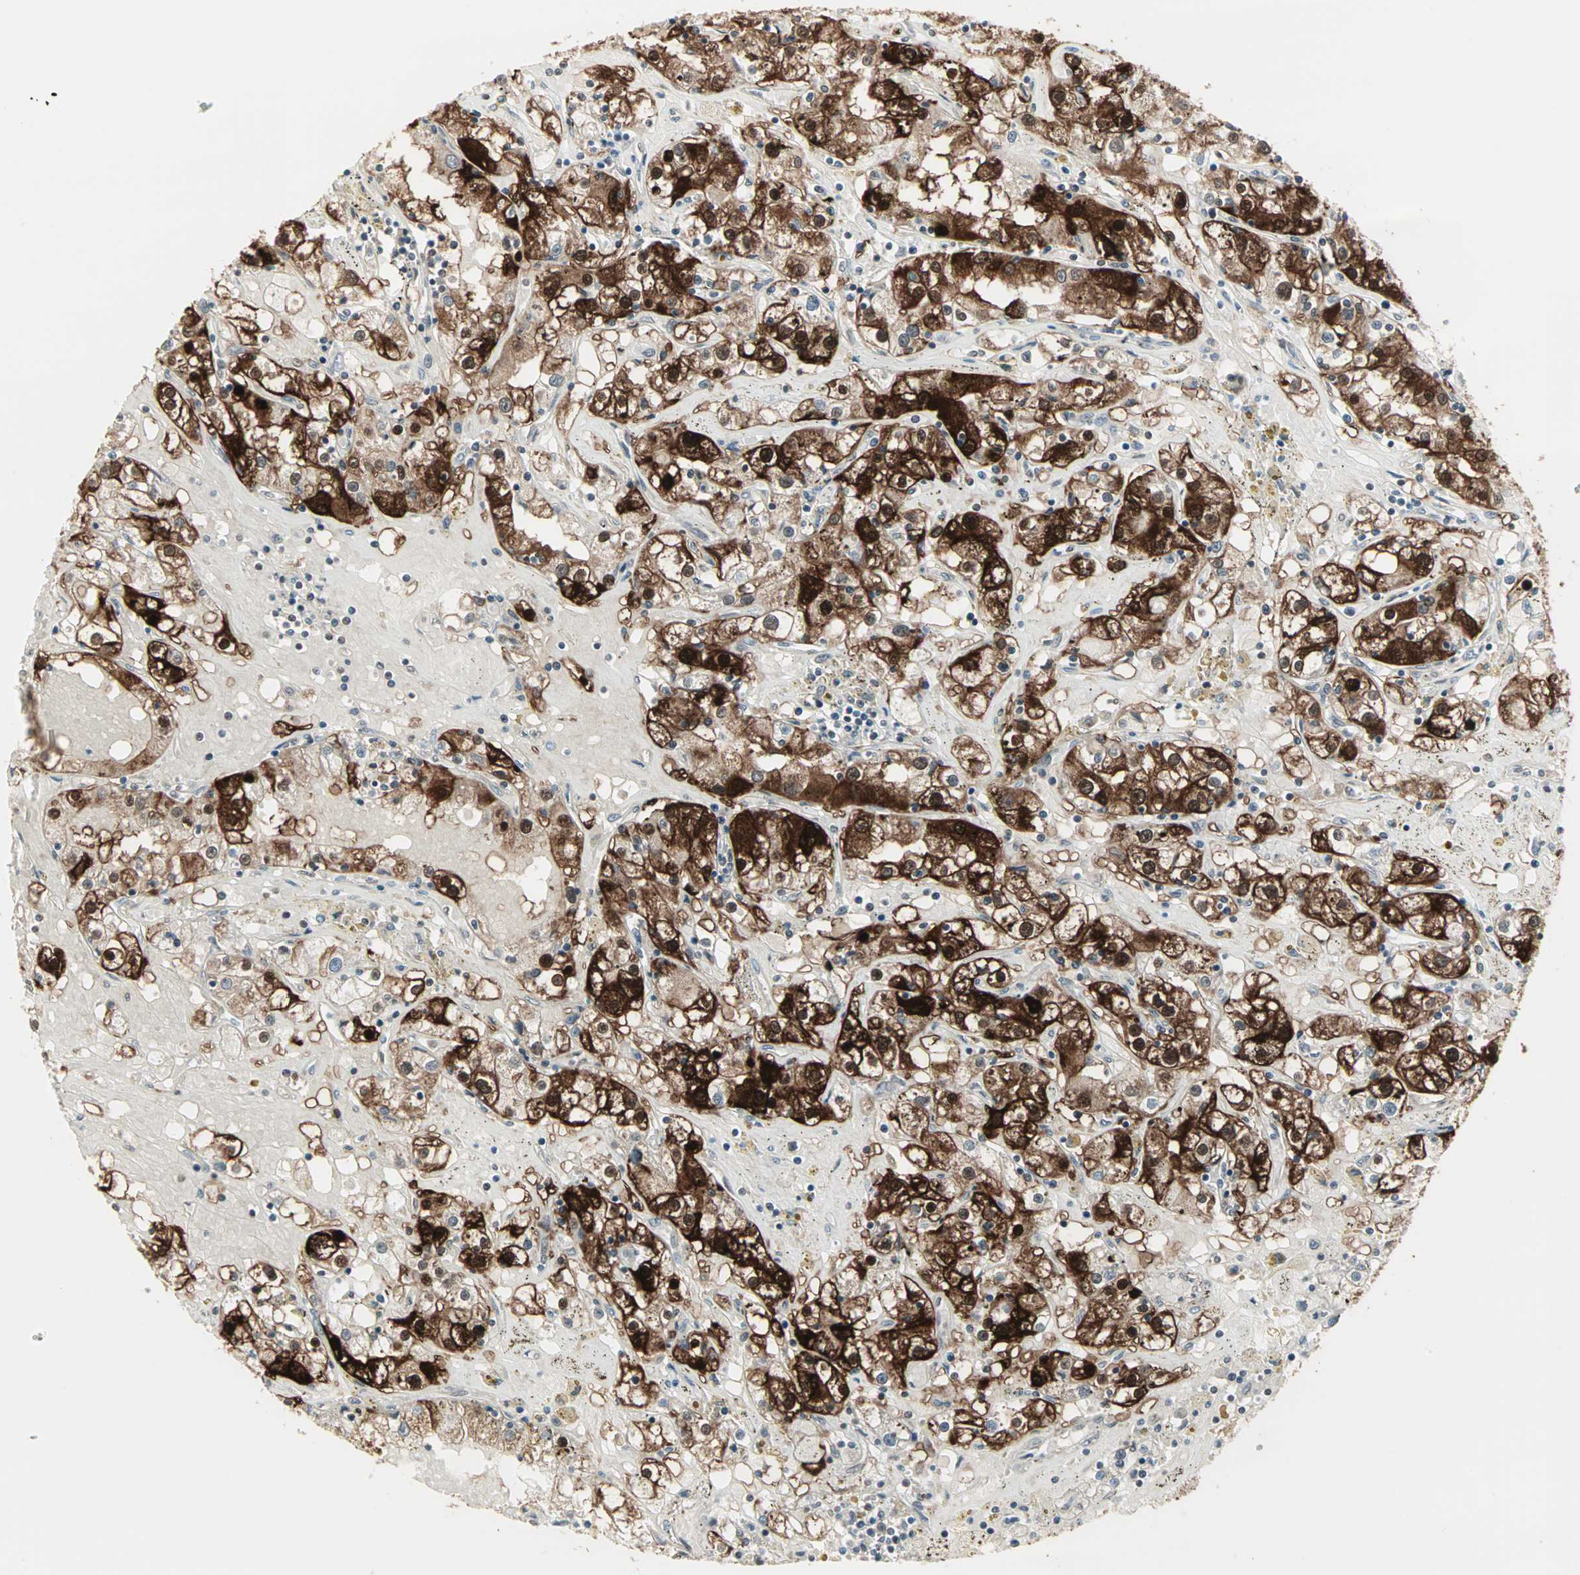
{"staining": {"intensity": "strong", "quantity": ">75%", "location": "cytoplasmic/membranous,nuclear"}, "tissue": "renal cancer", "cell_type": "Tumor cells", "image_type": "cancer", "snomed": [{"axis": "morphology", "description": "Adenocarcinoma, NOS"}, {"axis": "topography", "description": "Kidney"}], "caption": "This photomicrograph demonstrates renal cancer stained with immunohistochemistry (IHC) to label a protein in brown. The cytoplasmic/membranous and nuclear of tumor cells show strong positivity for the protein. Nuclei are counter-stained blue.", "gene": "CBLC", "patient": {"sex": "male", "age": 56}}